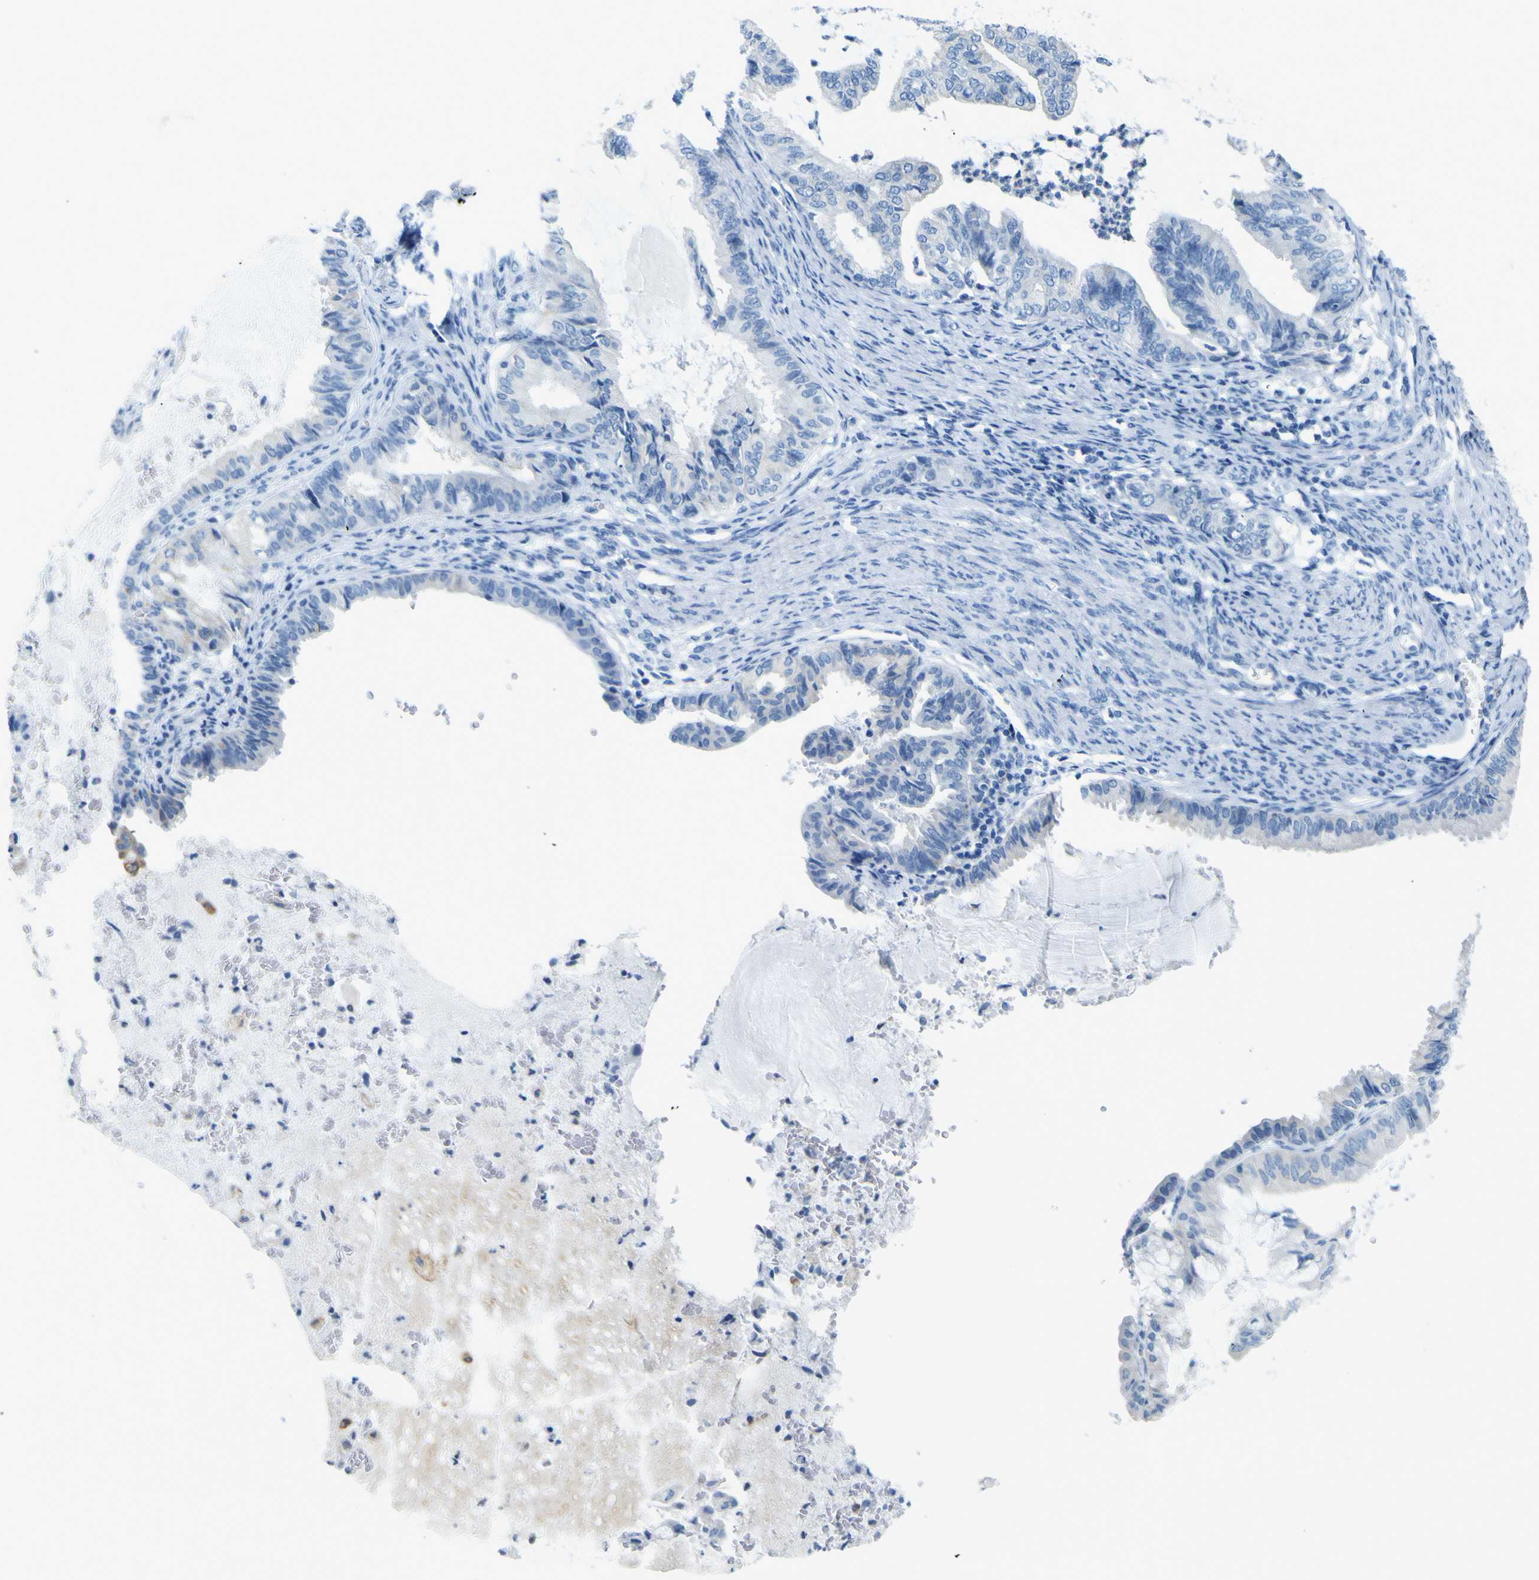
{"staining": {"intensity": "negative", "quantity": "none", "location": "none"}, "tissue": "endometrial cancer", "cell_type": "Tumor cells", "image_type": "cancer", "snomed": [{"axis": "morphology", "description": "Adenocarcinoma, NOS"}, {"axis": "topography", "description": "Endometrium"}], "caption": "Adenocarcinoma (endometrial) stained for a protein using IHC displays no expression tumor cells.", "gene": "ACSL1", "patient": {"sex": "female", "age": 86}}